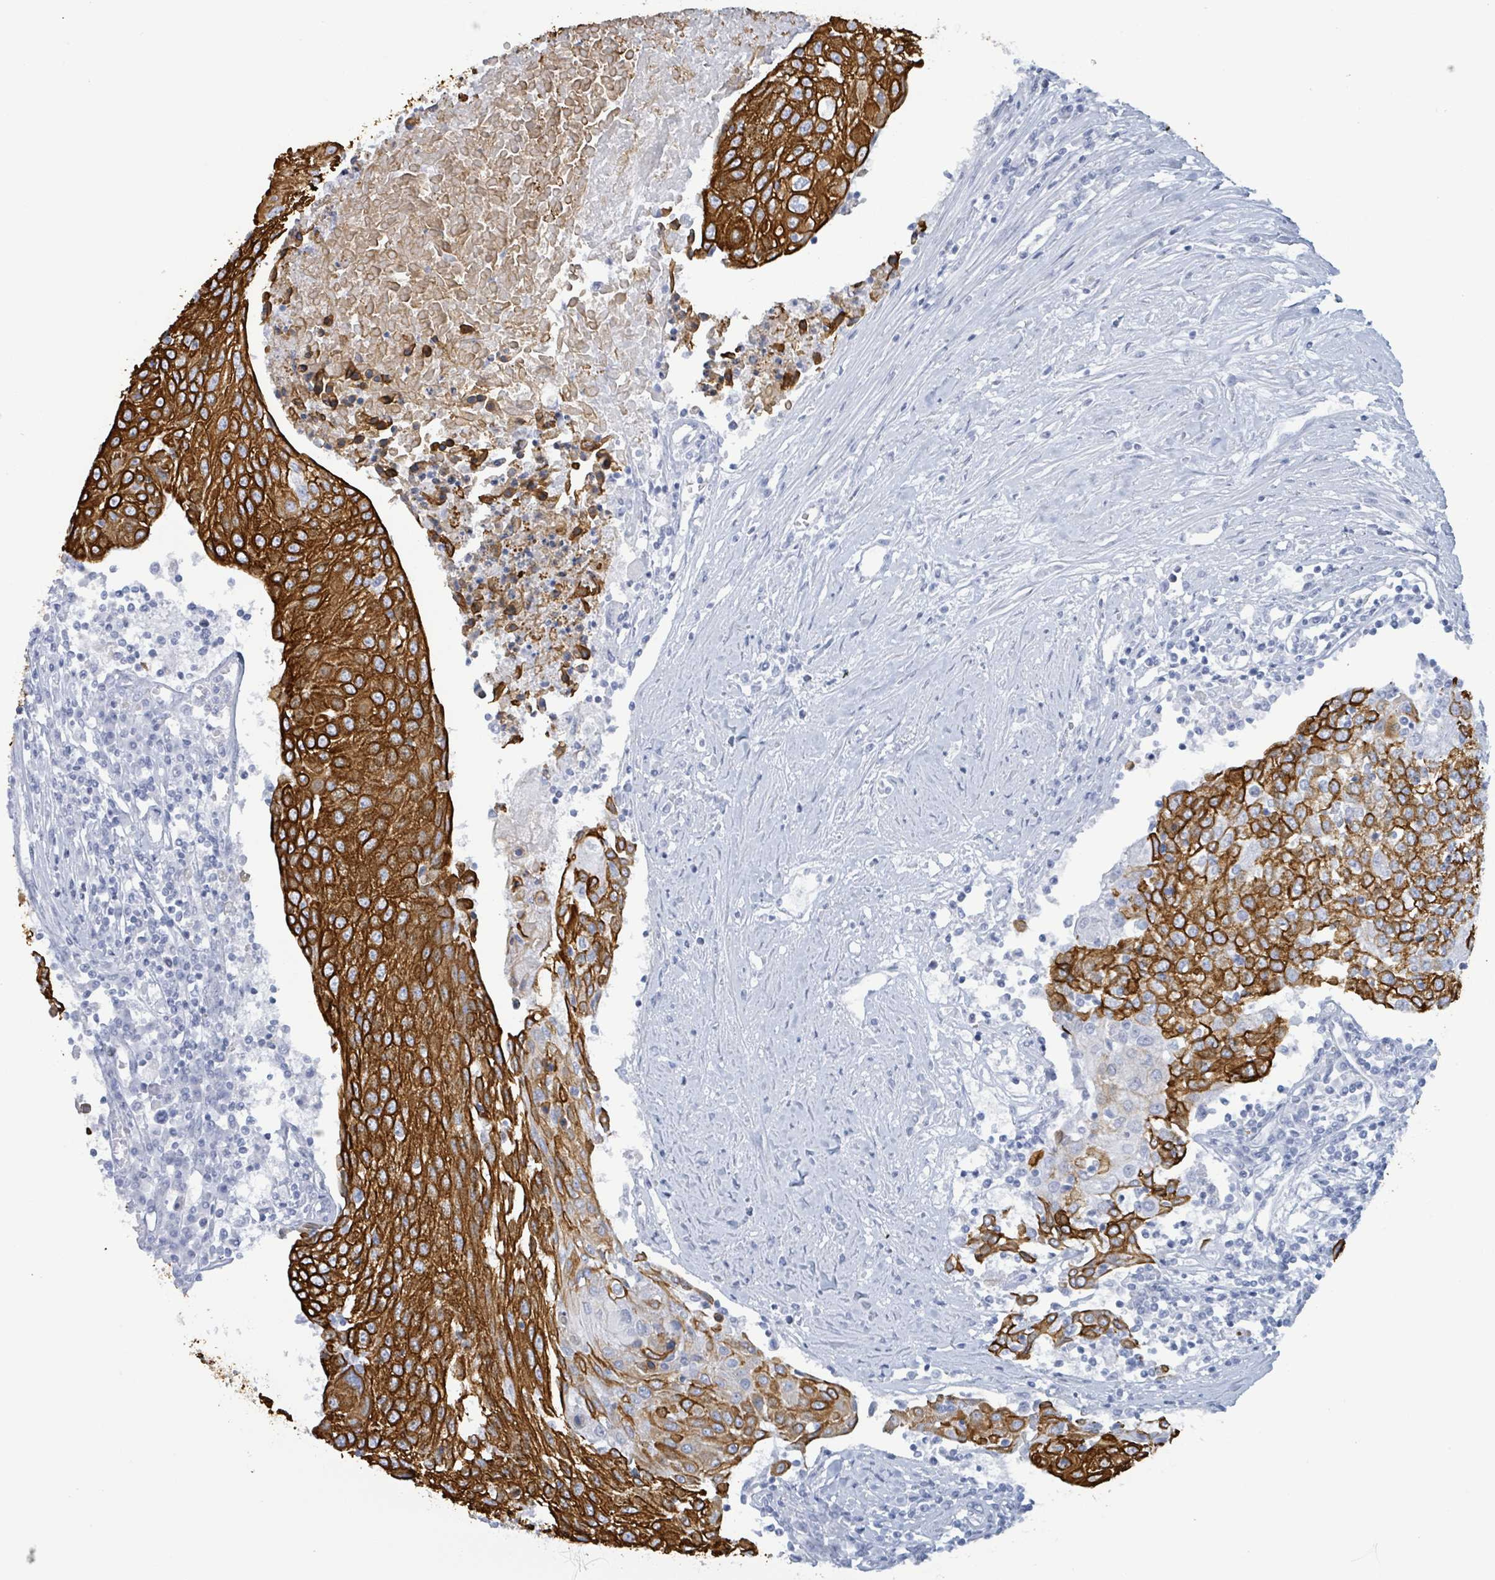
{"staining": {"intensity": "strong", "quantity": ">75%", "location": "cytoplasmic/membranous"}, "tissue": "urothelial cancer", "cell_type": "Tumor cells", "image_type": "cancer", "snomed": [{"axis": "morphology", "description": "Urothelial carcinoma, High grade"}, {"axis": "topography", "description": "Urinary bladder"}], "caption": "Tumor cells demonstrate high levels of strong cytoplasmic/membranous staining in about >75% of cells in urothelial carcinoma (high-grade).", "gene": "KRT8", "patient": {"sex": "female", "age": 85}}